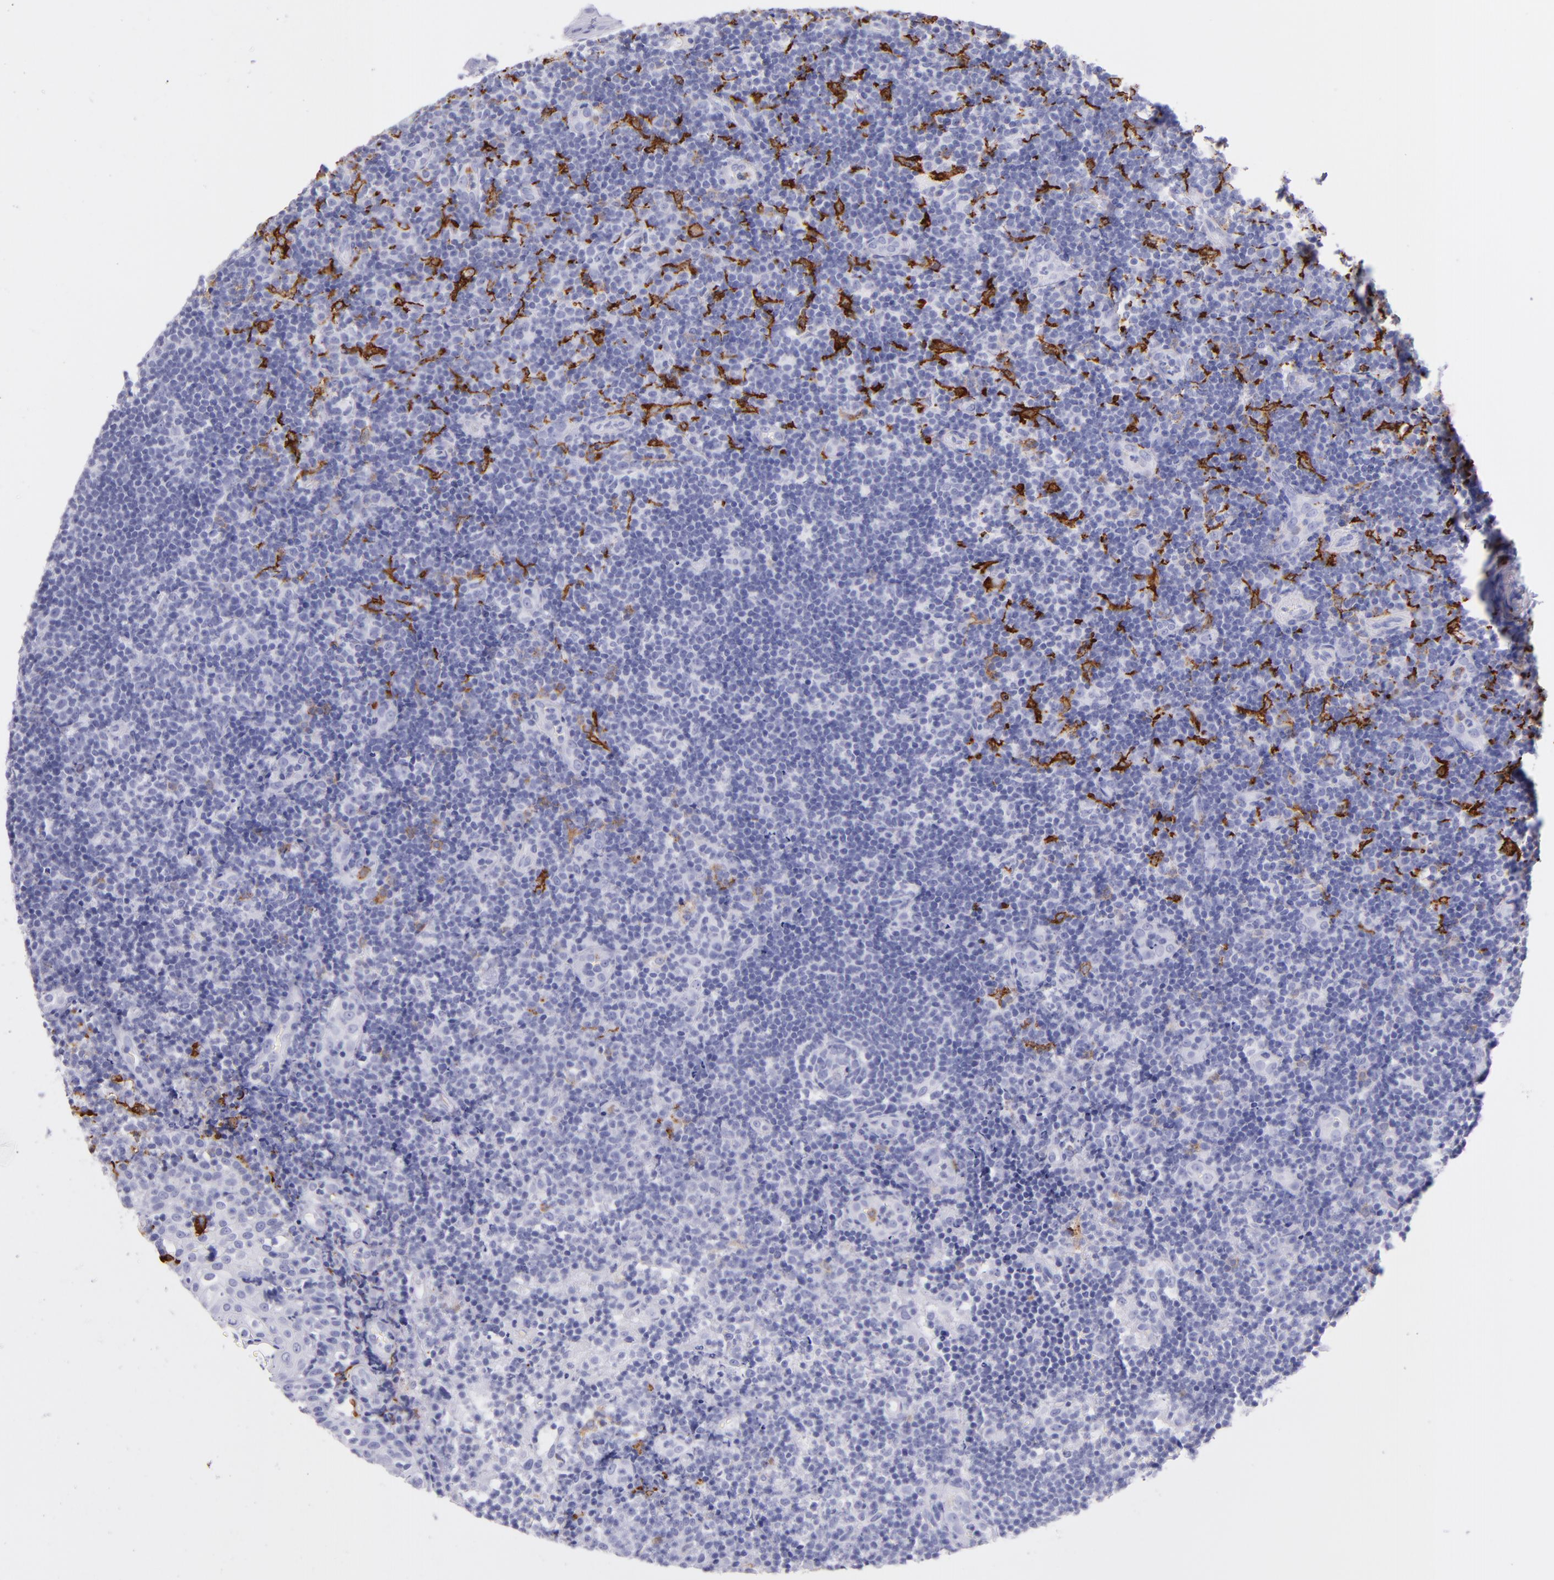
{"staining": {"intensity": "negative", "quantity": "none", "location": "none"}, "tissue": "tonsil", "cell_type": "Germinal center cells", "image_type": "normal", "snomed": [{"axis": "morphology", "description": "Normal tissue, NOS"}, {"axis": "topography", "description": "Tonsil"}], "caption": "IHC of unremarkable human tonsil exhibits no staining in germinal center cells.", "gene": "CD163", "patient": {"sex": "female", "age": 40}}